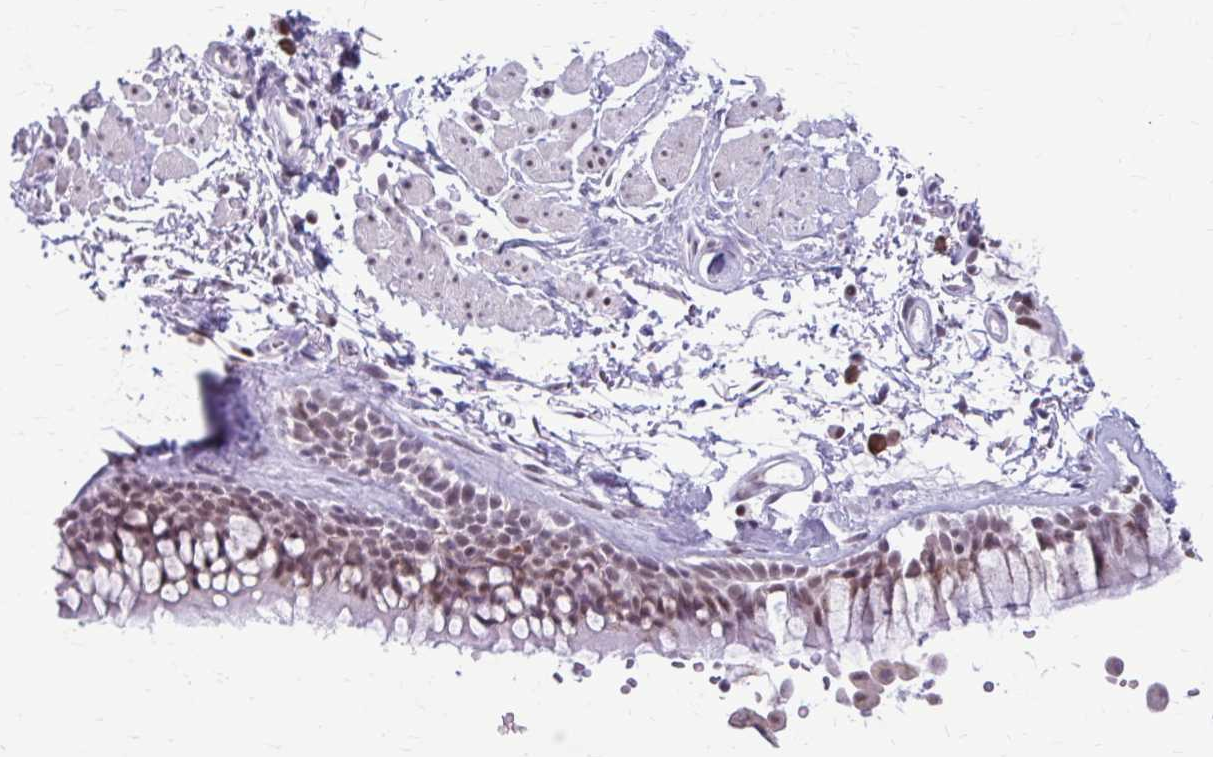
{"staining": {"intensity": "moderate", "quantity": ">75%", "location": "nuclear"}, "tissue": "bronchus", "cell_type": "Respiratory epithelial cells", "image_type": "normal", "snomed": [{"axis": "morphology", "description": "Normal tissue, NOS"}, {"axis": "topography", "description": "Cartilage tissue"}, {"axis": "topography", "description": "Bronchus"}], "caption": "IHC of benign bronchus exhibits medium levels of moderate nuclear staining in approximately >75% of respiratory epithelial cells.", "gene": "PROSER1", "patient": {"sex": "female", "age": 79}}